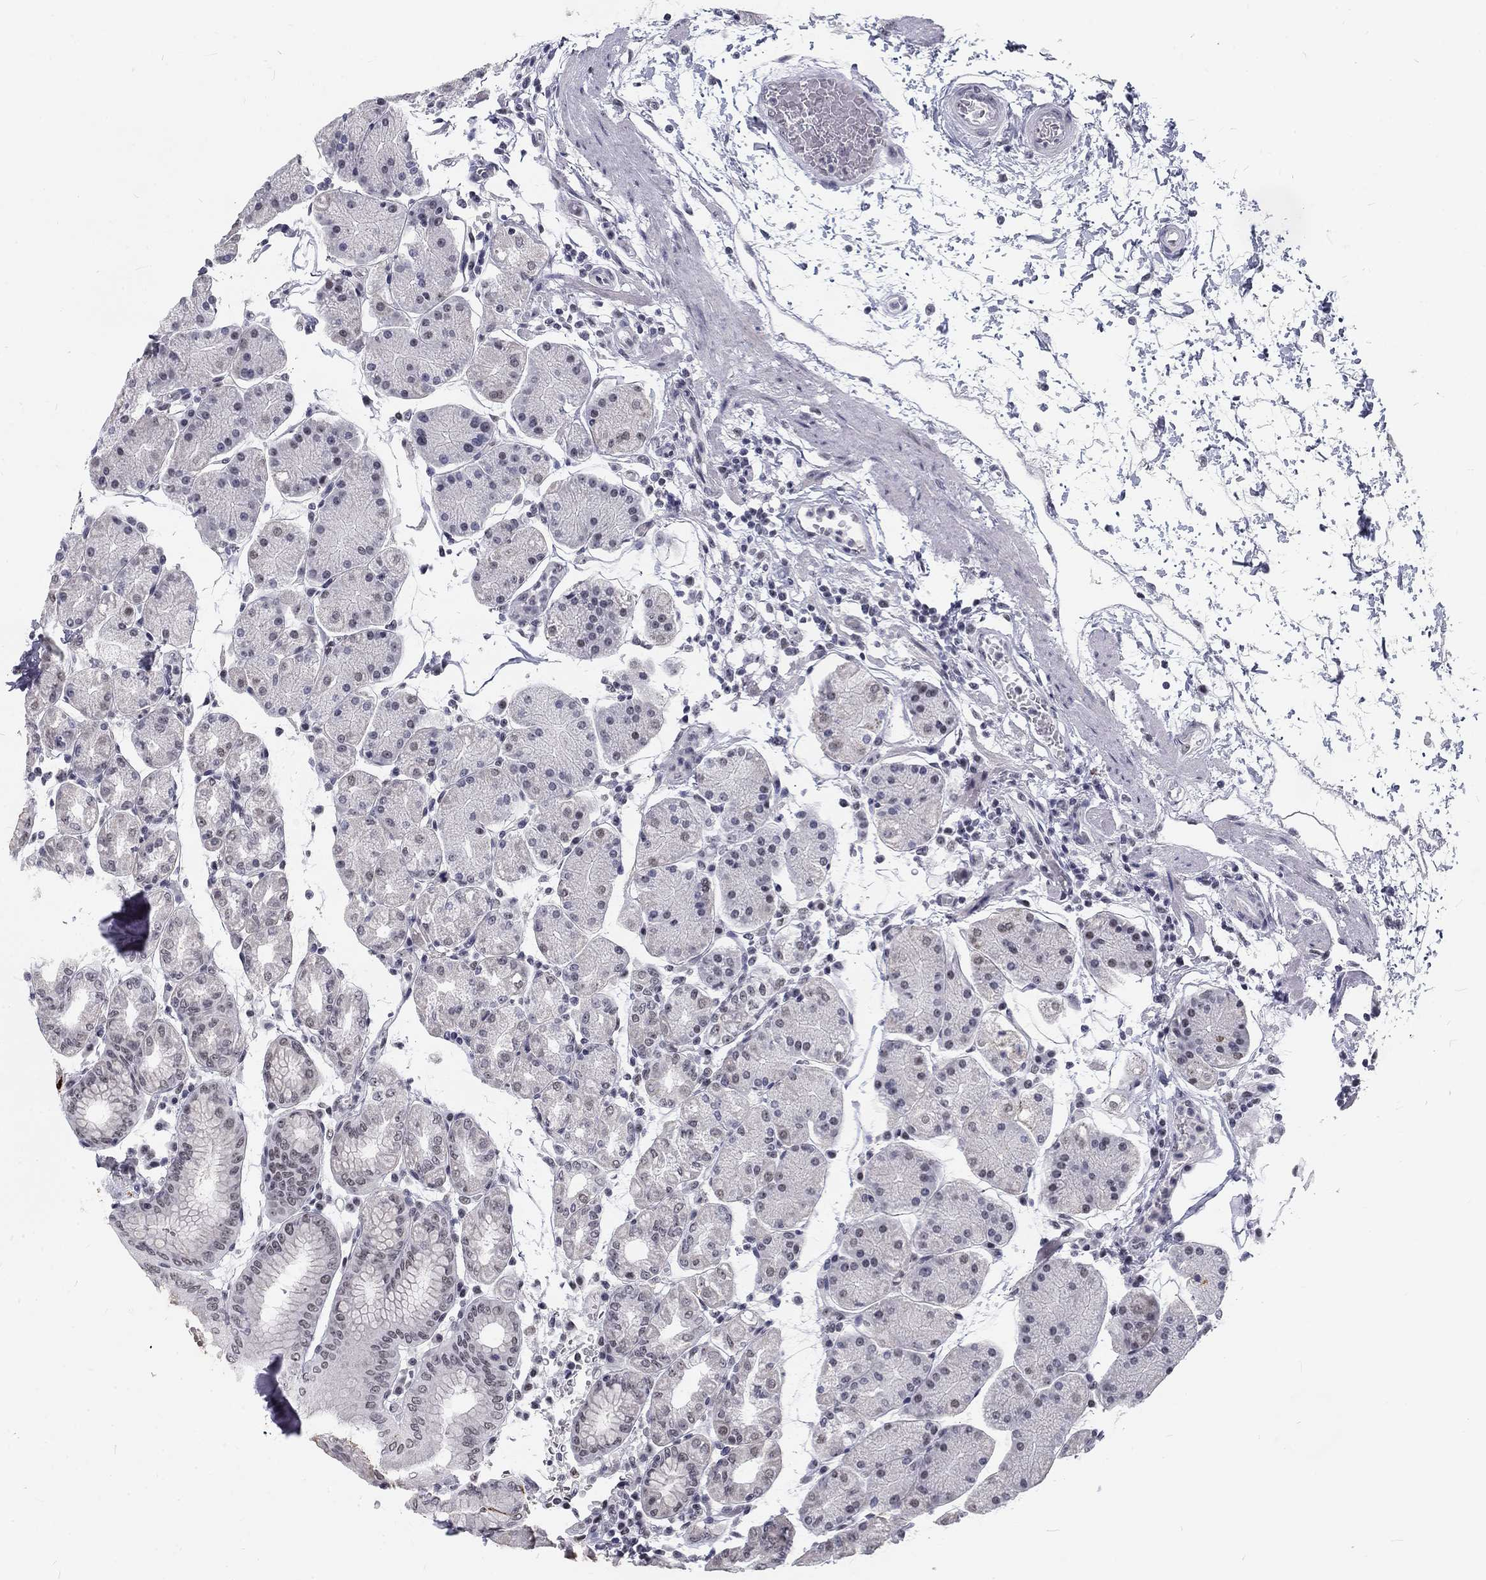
{"staining": {"intensity": "weak", "quantity": "<25%", "location": "nuclear"}, "tissue": "stomach", "cell_type": "Glandular cells", "image_type": "normal", "snomed": [{"axis": "morphology", "description": "Normal tissue, NOS"}, {"axis": "topography", "description": "Stomach"}], "caption": "Immunohistochemical staining of benign stomach demonstrates no significant staining in glandular cells. The staining is performed using DAB brown chromogen with nuclei counter-stained in using hematoxylin.", "gene": "SNORC", "patient": {"sex": "male", "age": 54}}